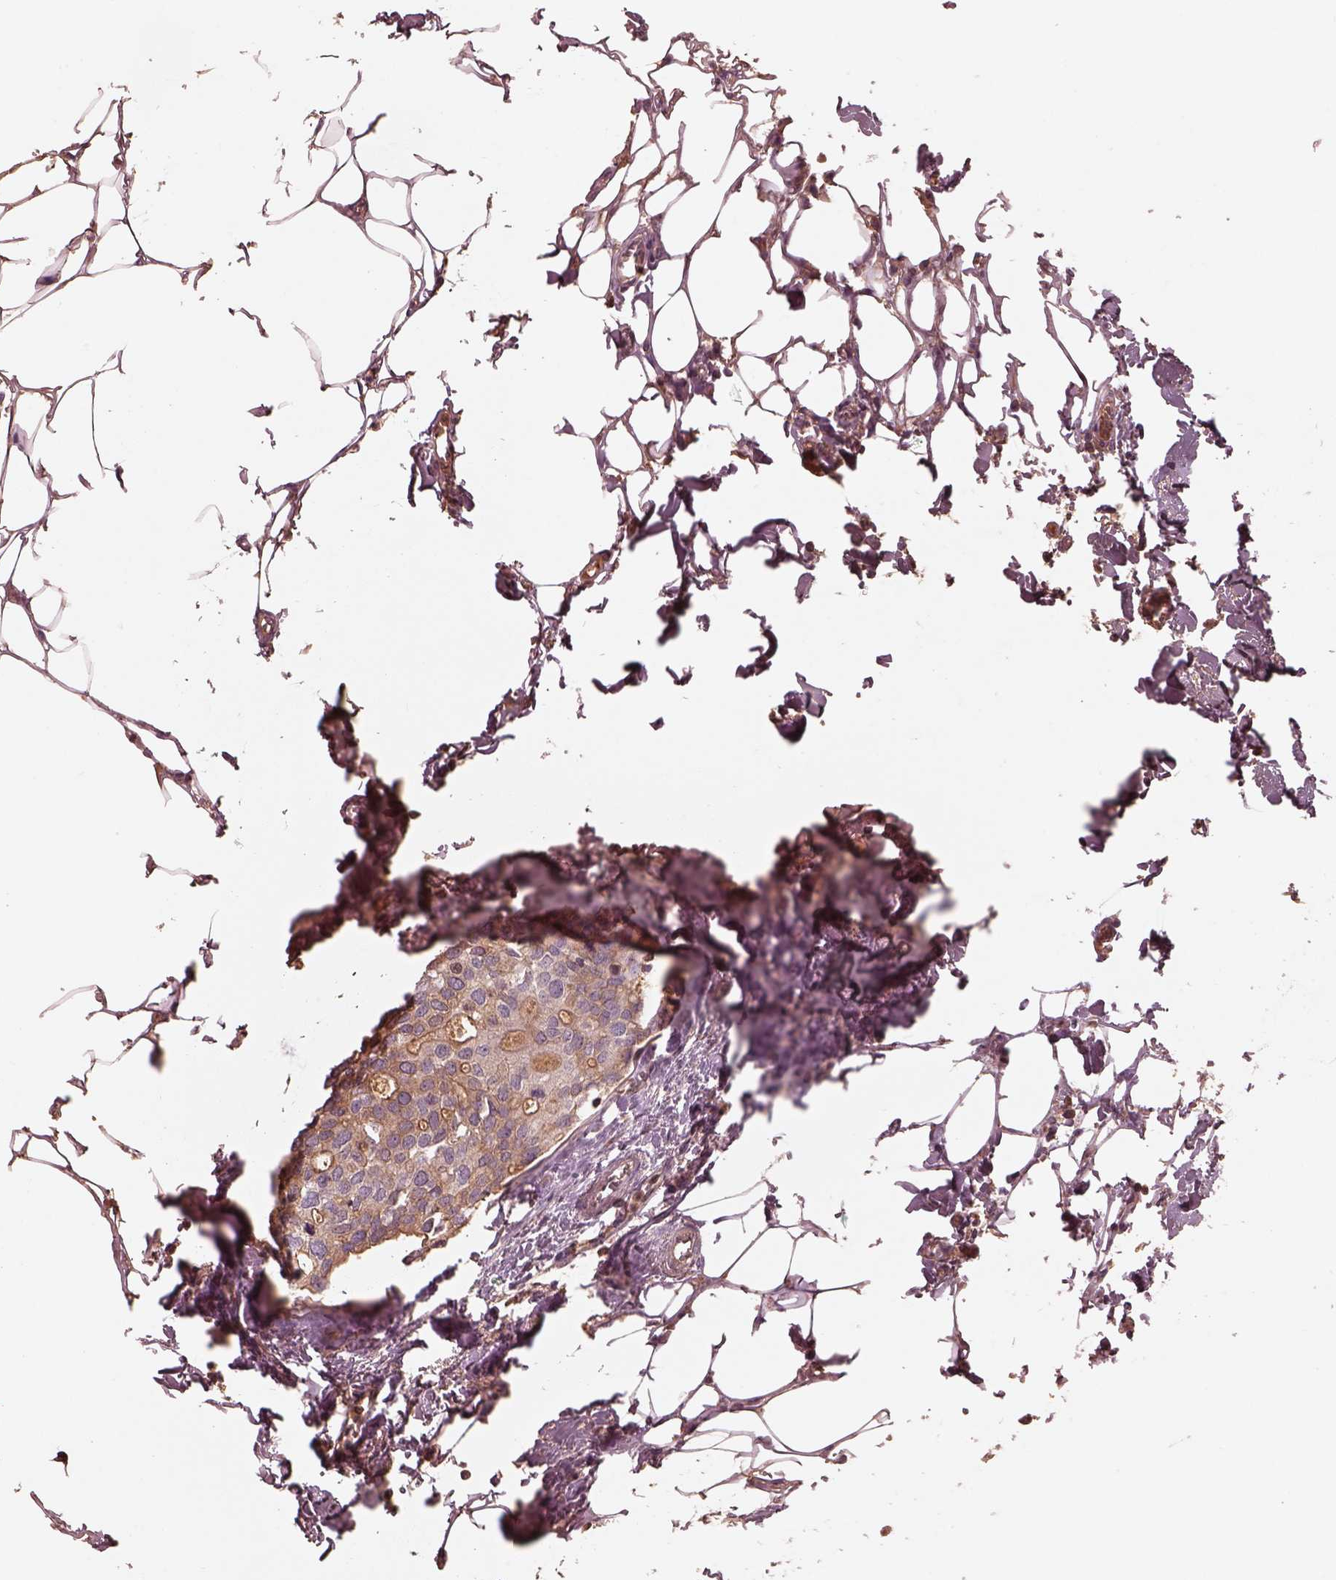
{"staining": {"intensity": "negative", "quantity": "none", "location": "none"}, "tissue": "breast cancer", "cell_type": "Tumor cells", "image_type": "cancer", "snomed": [{"axis": "morphology", "description": "Duct carcinoma"}, {"axis": "topography", "description": "Breast"}], "caption": "Immunohistochemistry (IHC) of breast cancer reveals no staining in tumor cells.", "gene": "TF", "patient": {"sex": "female", "age": 83}}